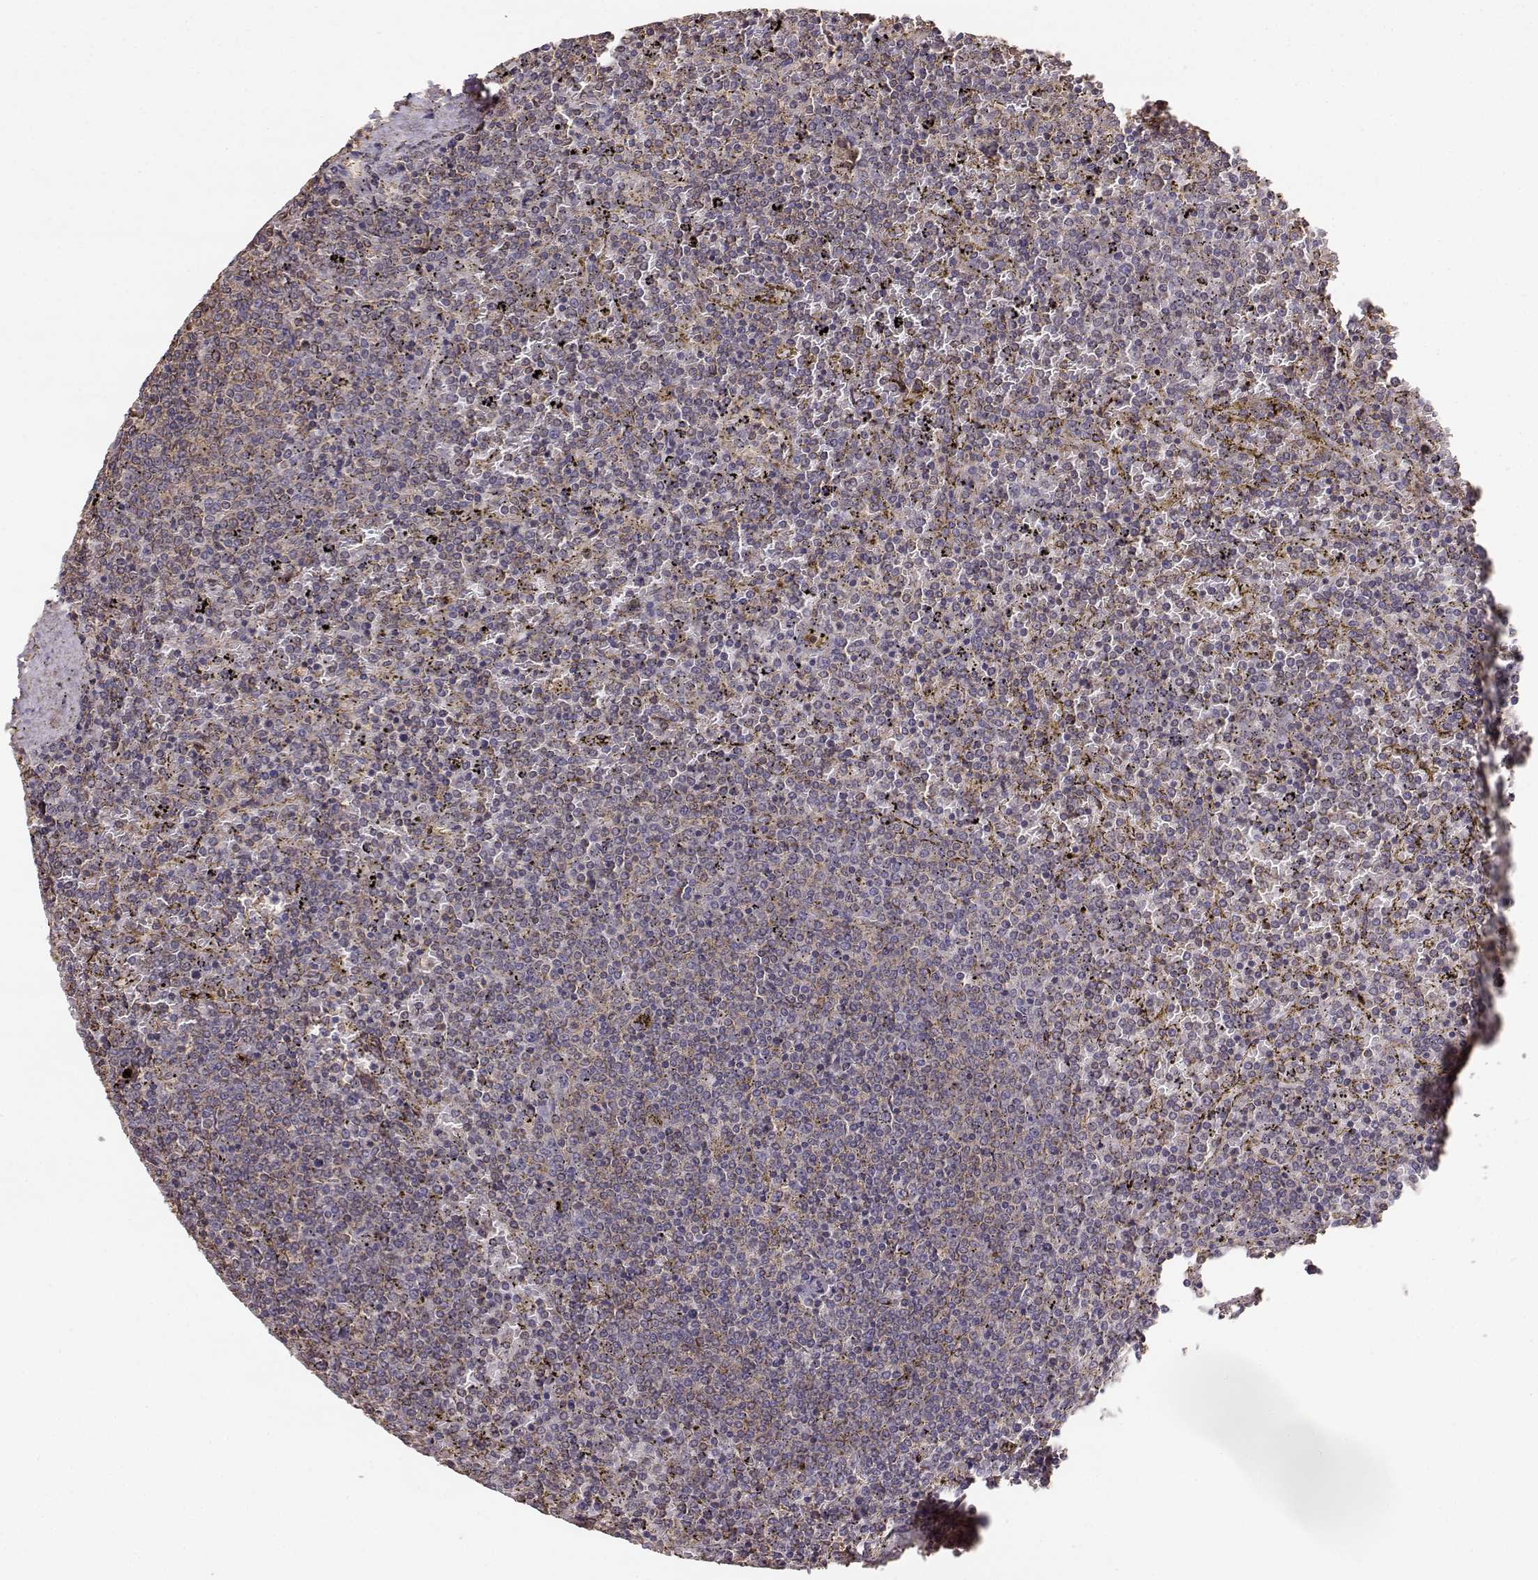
{"staining": {"intensity": "weak", "quantity": ">75%", "location": "cytoplasmic/membranous"}, "tissue": "lymphoma", "cell_type": "Tumor cells", "image_type": "cancer", "snomed": [{"axis": "morphology", "description": "Malignant lymphoma, non-Hodgkin's type, Low grade"}, {"axis": "topography", "description": "Spleen"}], "caption": "High-magnification brightfield microscopy of lymphoma stained with DAB (brown) and counterstained with hematoxylin (blue). tumor cells exhibit weak cytoplasmic/membranous staining is seen in about>75% of cells.", "gene": "TARS3", "patient": {"sex": "female", "age": 77}}